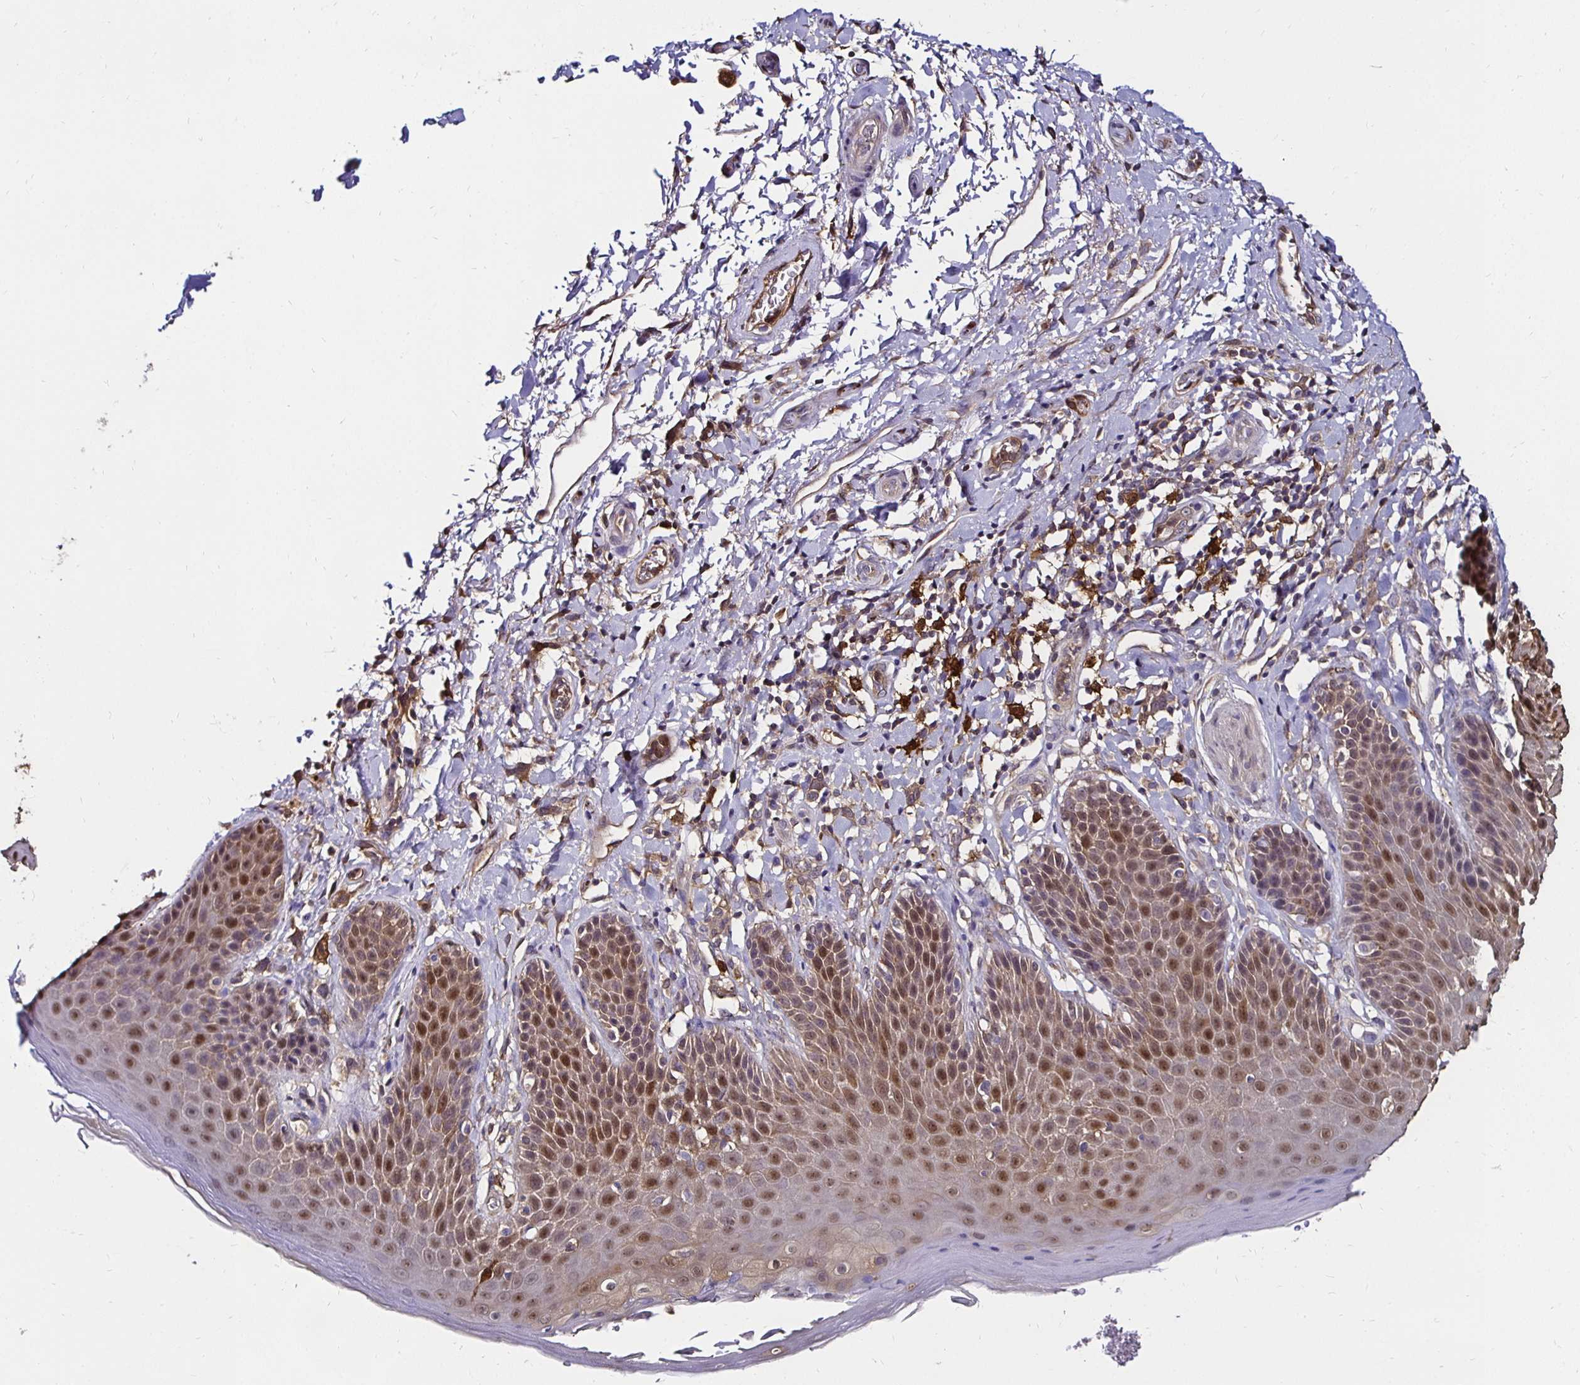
{"staining": {"intensity": "moderate", "quantity": ">75%", "location": "nuclear"}, "tissue": "skin", "cell_type": "Epidermal cells", "image_type": "normal", "snomed": [{"axis": "morphology", "description": "Normal tissue, NOS"}, {"axis": "topography", "description": "Anal"}, {"axis": "topography", "description": "Peripheral nerve tissue"}], "caption": "Skin stained for a protein reveals moderate nuclear positivity in epidermal cells. The staining was performed using DAB (3,3'-diaminobenzidine), with brown indicating positive protein expression. Nuclei are stained blue with hematoxylin.", "gene": "TXN", "patient": {"sex": "male", "age": 51}}